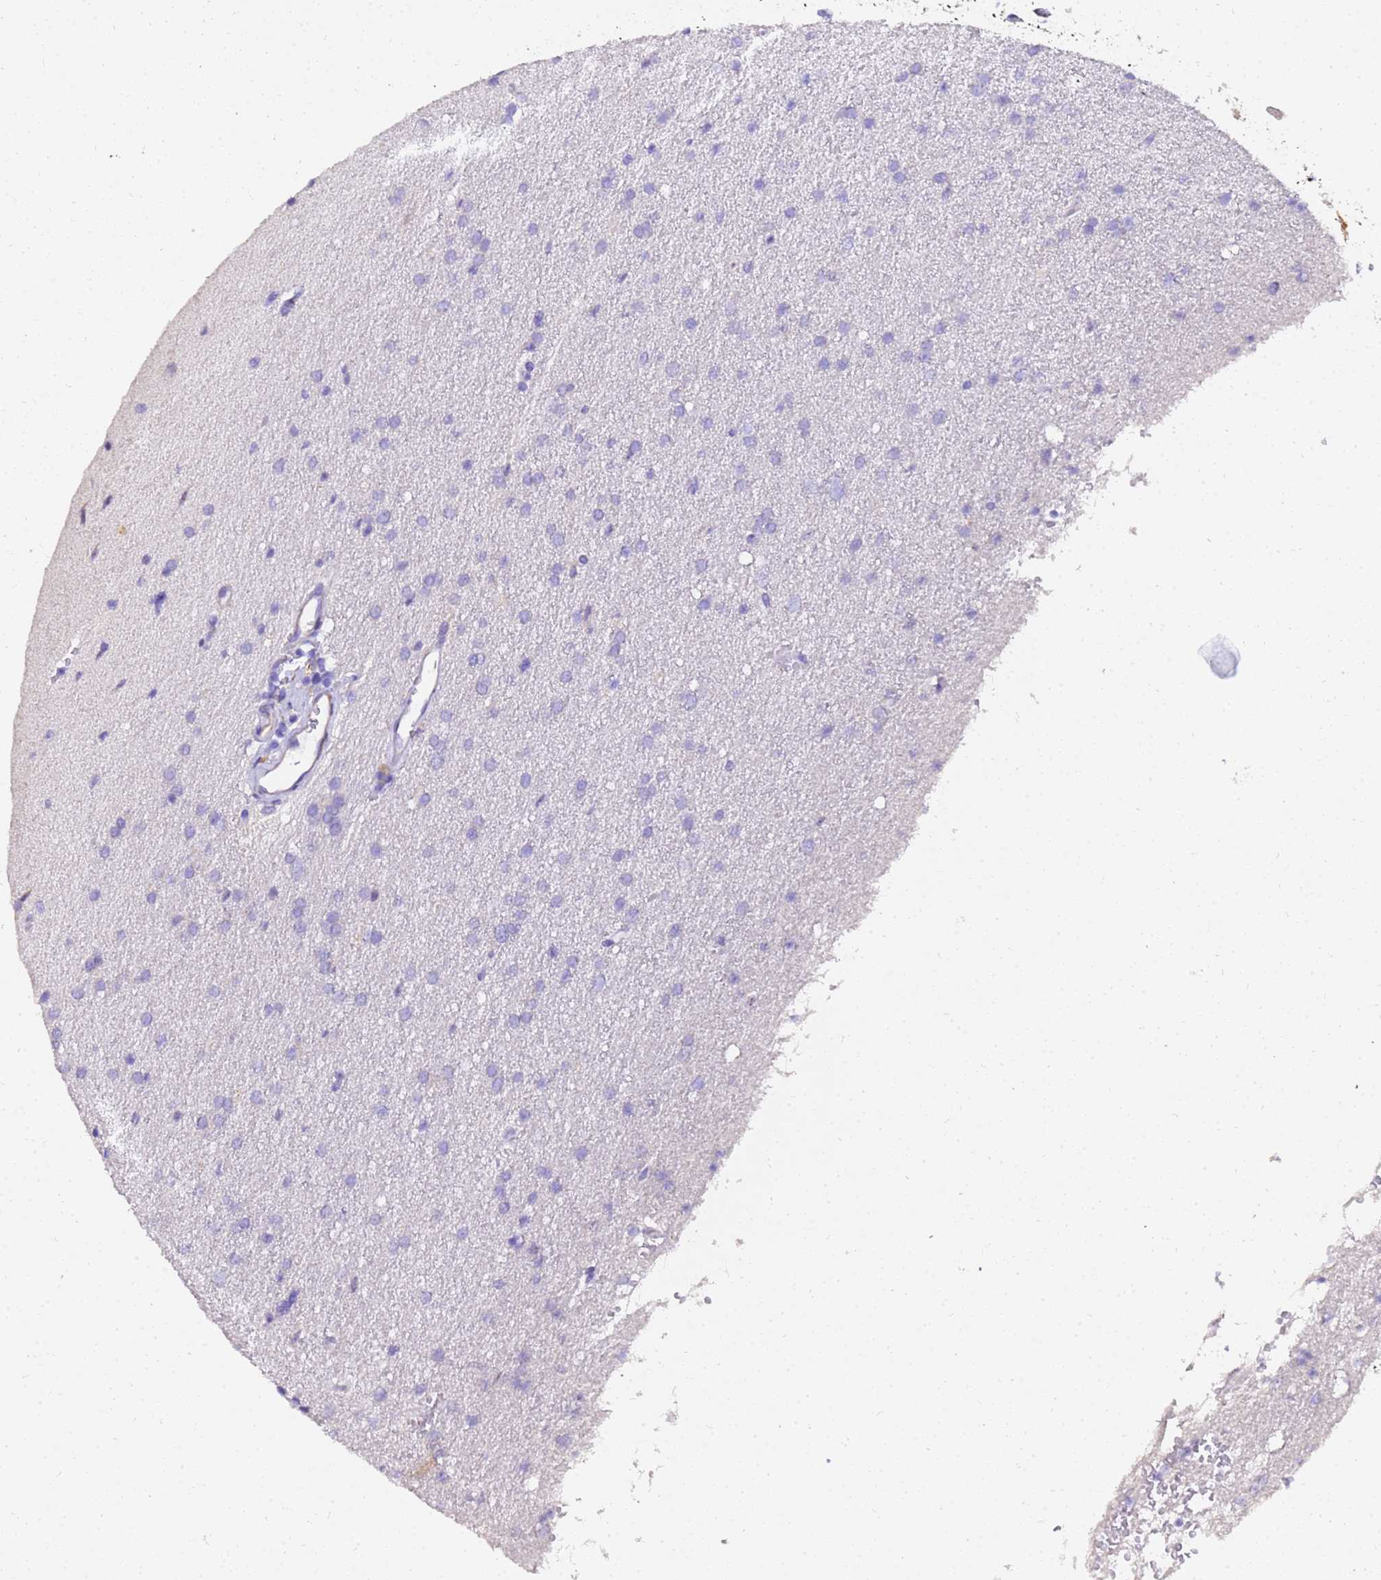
{"staining": {"intensity": "negative", "quantity": "none", "location": "none"}, "tissue": "glioma", "cell_type": "Tumor cells", "image_type": "cancer", "snomed": [{"axis": "morphology", "description": "Glioma, malignant, High grade"}, {"axis": "topography", "description": "Cerebral cortex"}], "caption": "Histopathology image shows no significant protein expression in tumor cells of glioma.", "gene": "HSPB6", "patient": {"sex": "female", "age": 36}}